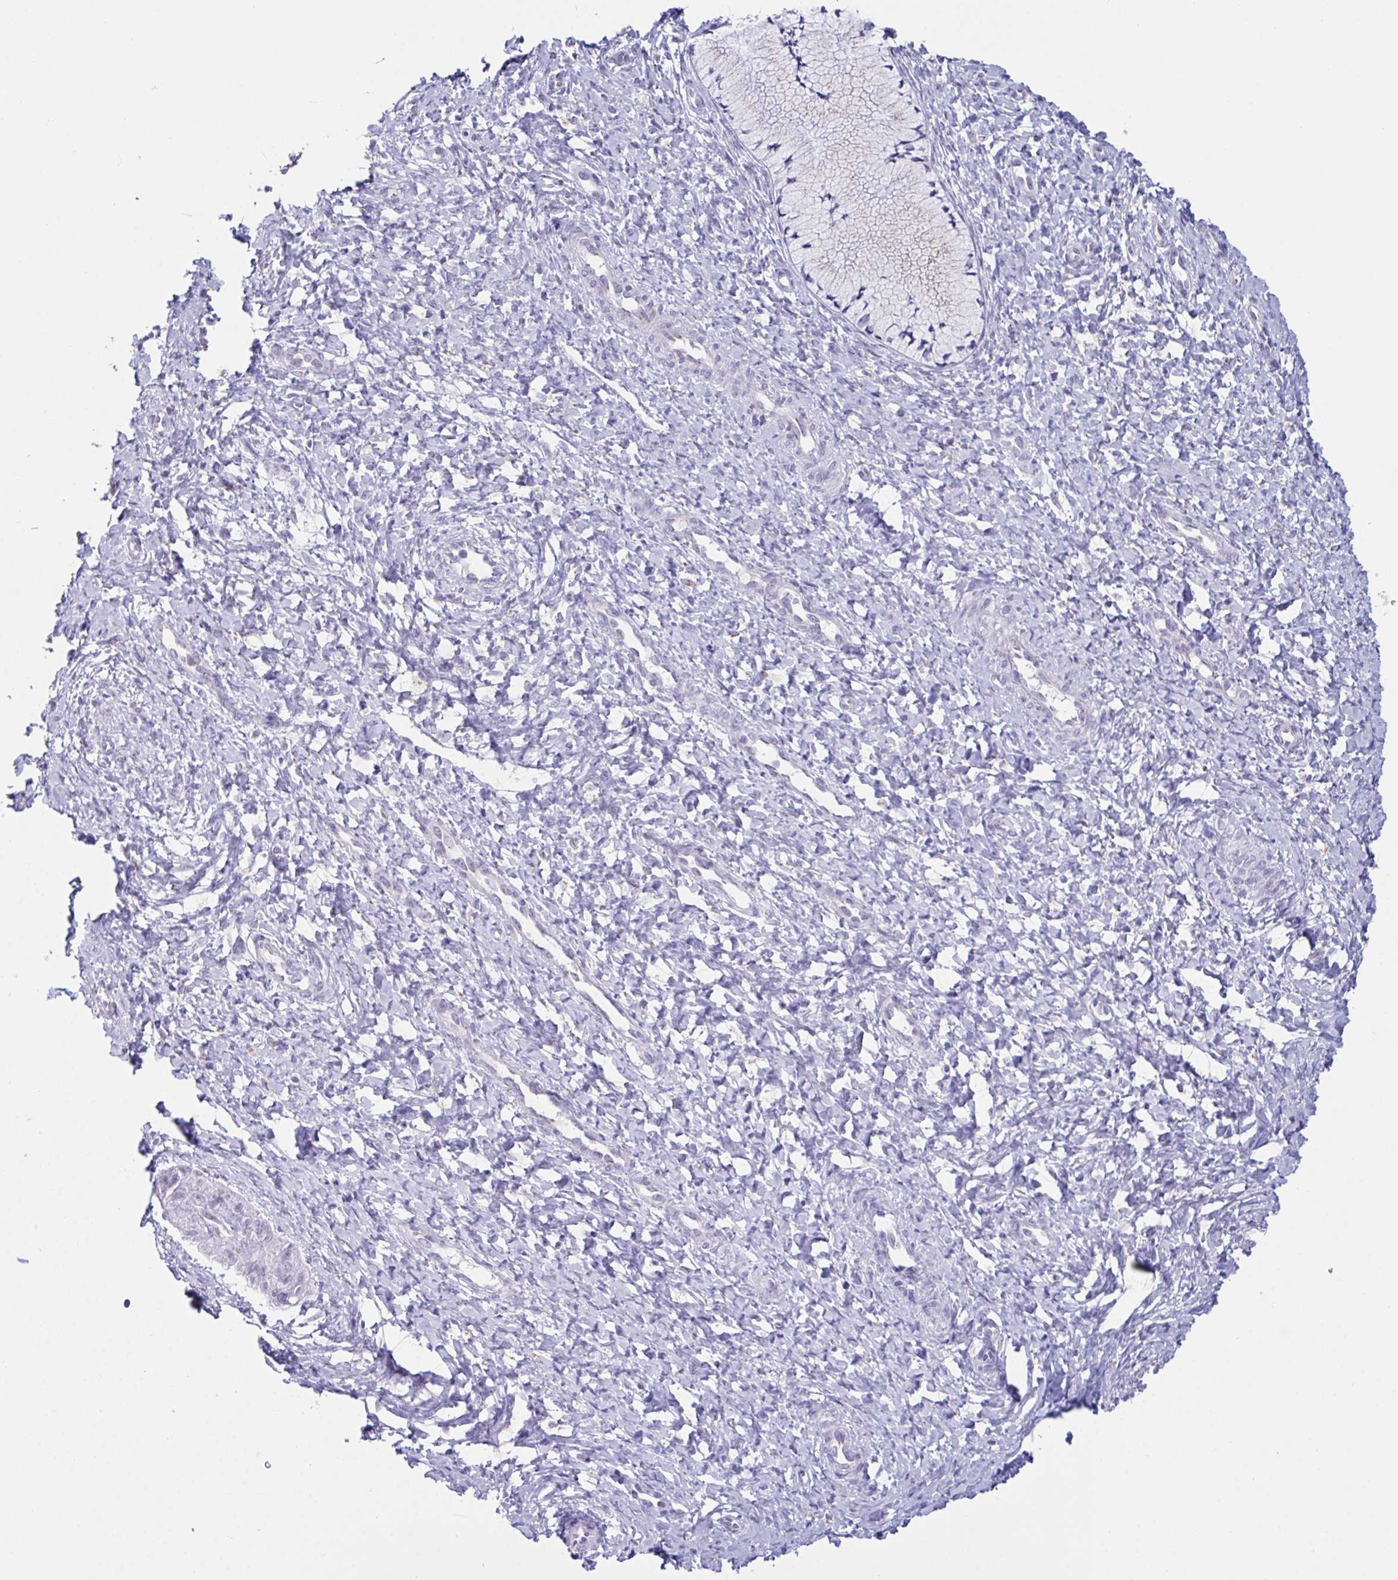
{"staining": {"intensity": "negative", "quantity": "none", "location": "none"}, "tissue": "cervix", "cell_type": "Glandular cells", "image_type": "normal", "snomed": [{"axis": "morphology", "description": "Normal tissue, NOS"}, {"axis": "topography", "description": "Cervix"}], "caption": "The histopathology image reveals no significant expression in glandular cells of cervix.", "gene": "SCLY", "patient": {"sex": "female", "age": 37}}